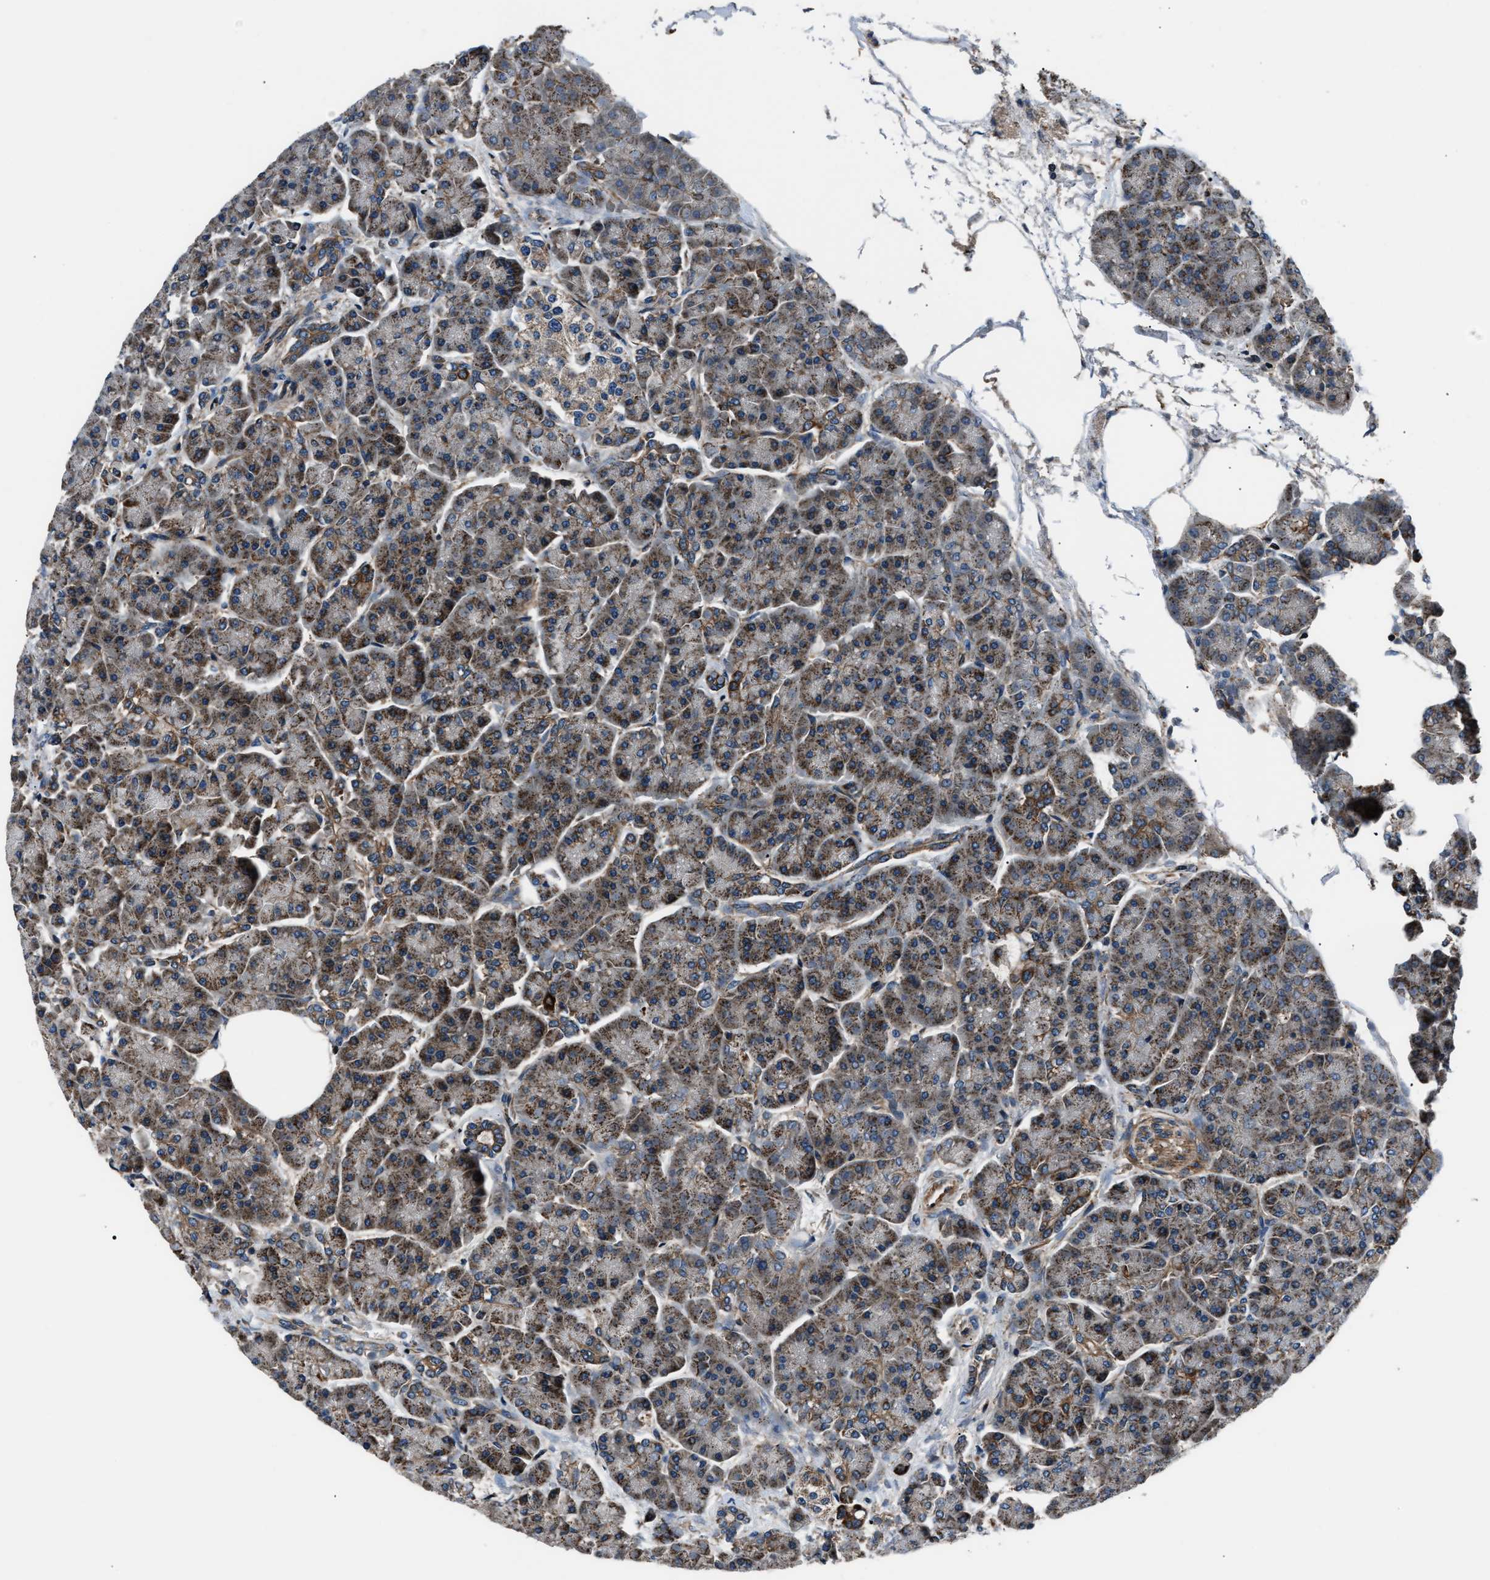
{"staining": {"intensity": "moderate", "quantity": ">75%", "location": "cytoplasmic/membranous"}, "tissue": "pancreas", "cell_type": "Exocrine glandular cells", "image_type": "normal", "snomed": [{"axis": "morphology", "description": "Normal tissue, NOS"}, {"axis": "topography", "description": "Pancreas"}], "caption": "Brown immunohistochemical staining in unremarkable pancreas reveals moderate cytoplasmic/membranous staining in approximately >75% of exocrine glandular cells.", "gene": "ENSG00000281039", "patient": {"sex": "female", "age": 70}}